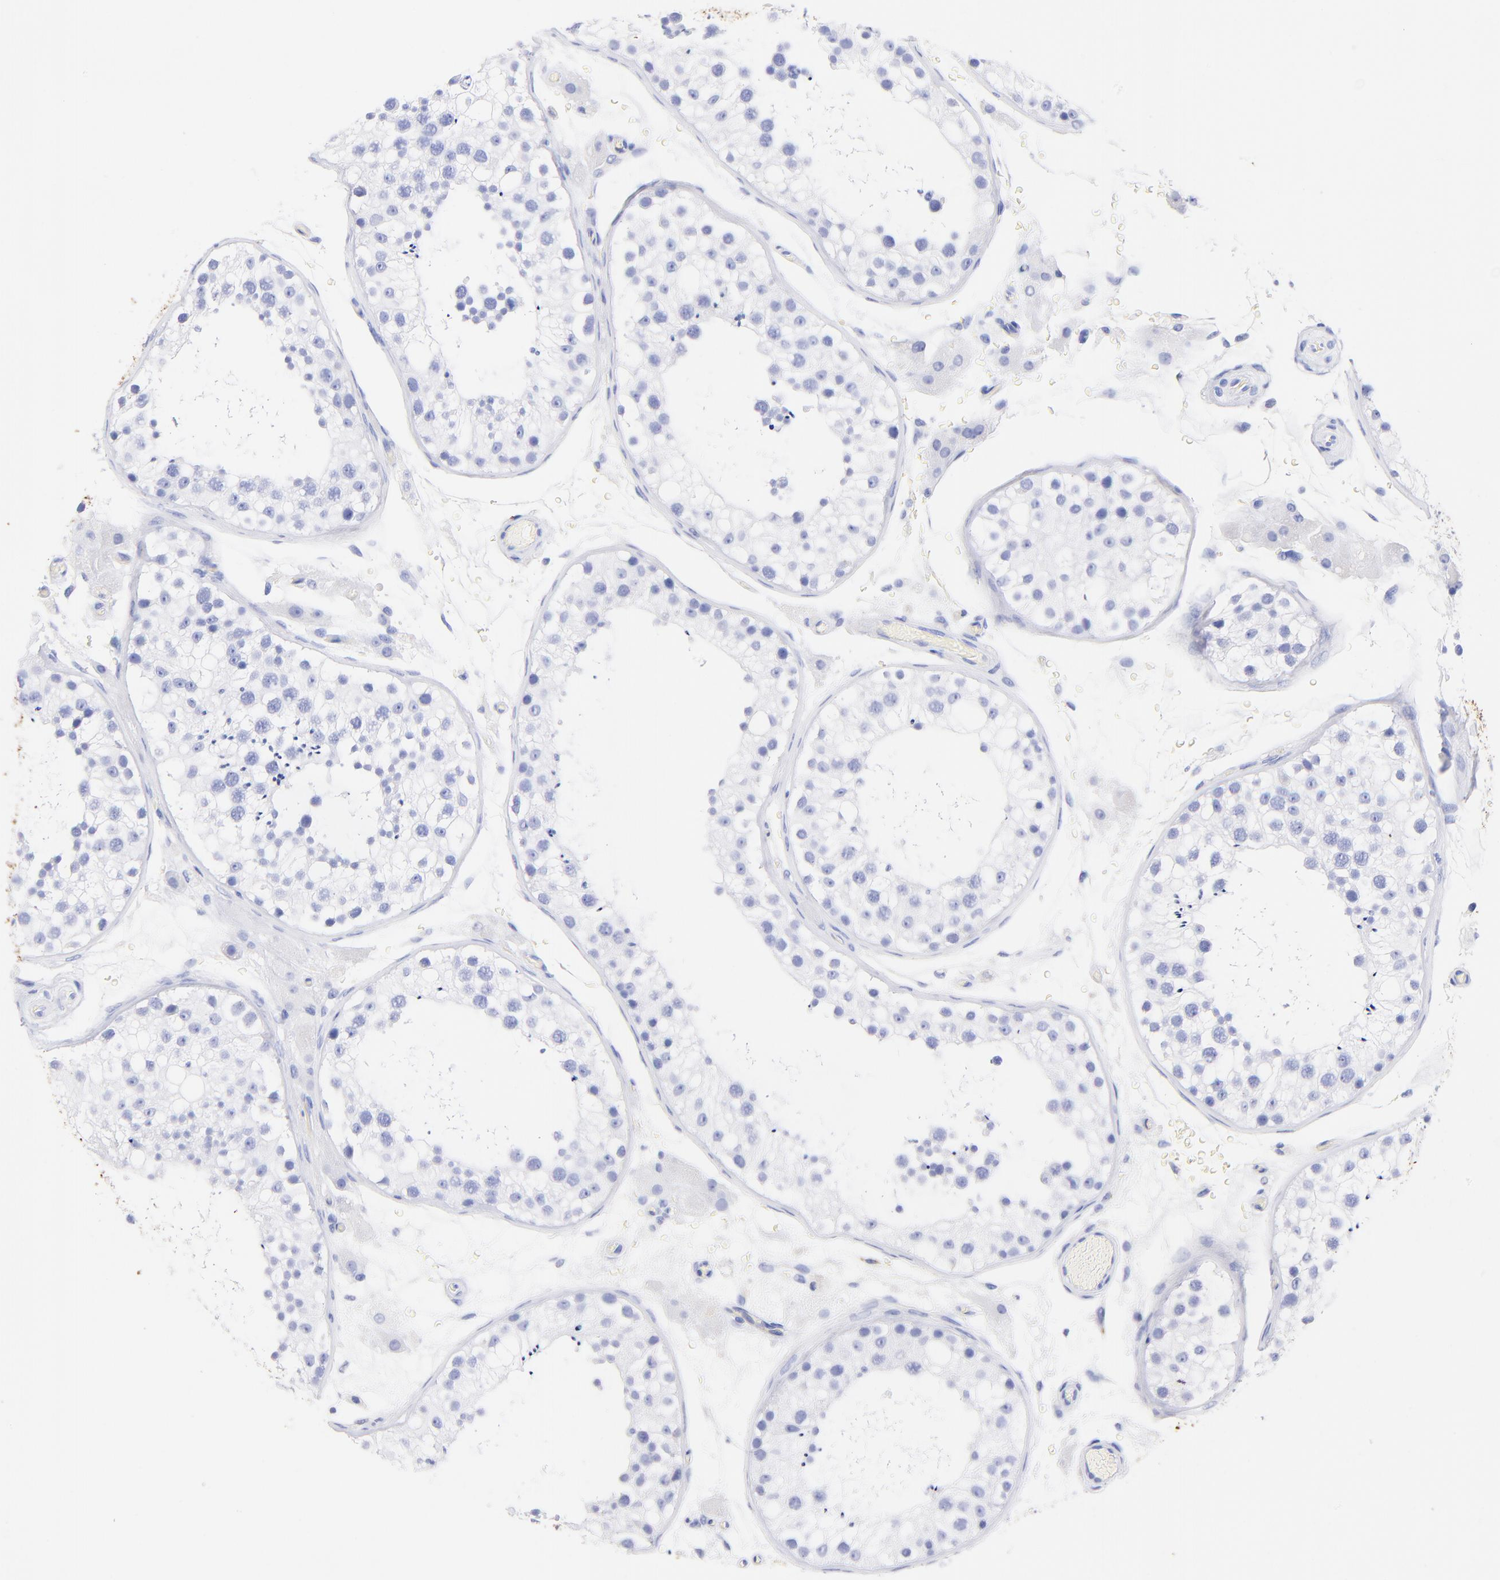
{"staining": {"intensity": "negative", "quantity": "none", "location": "none"}, "tissue": "testis", "cell_type": "Cells in seminiferous ducts", "image_type": "normal", "snomed": [{"axis": "morphology", "description": "Normal tissue, NOS"}, {"axis": "topography", "description": "Testis"}], "caption": "Testis was stained to show a protein in brown. There is no significant positivity in cells in seminiferous ducts. Brightfield microscopy of immunohistochemistry (IHC) stained with DAB (brown) and hematoxylin (blue), captured at high magnification.", "gene": "KRT19", "patient": {"sex": "male", "age": 26}}